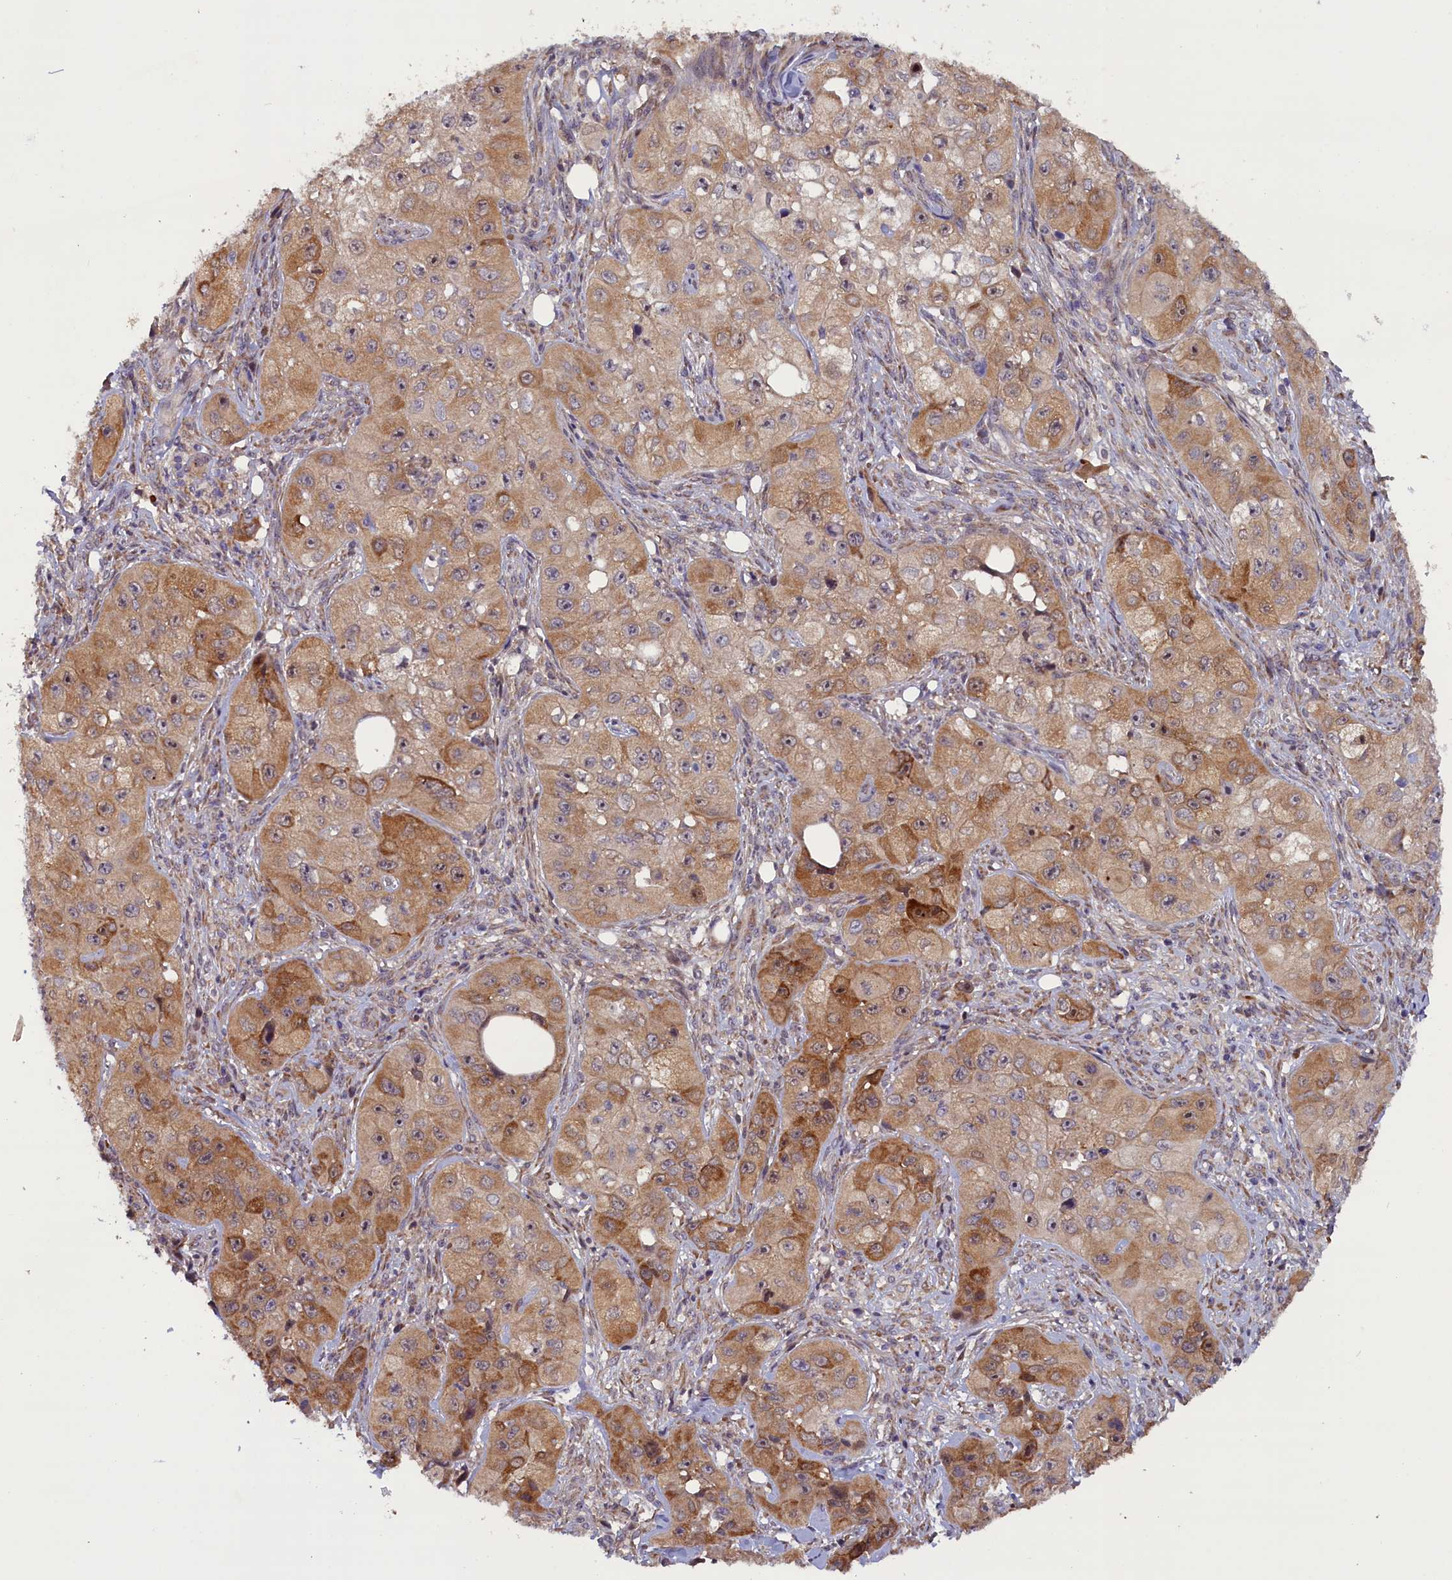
{"staining": {"intensity": "moderate", "quantity": ">75%", "location": "cytoplasmic/membranous"}, "tissue": "skin cancer", "cell_type": "Tumor cells", "image_type": "cancer", "snomed": [{"axis": "morphology", "description": "Squamous cell carcinoma, NOS"}, {"axis": "topography", "description": "Skin"}, {"axis": "topography", "description": "Subcutis"}], "caption": "Immunohistochemistry photomicrograph of squamous cell carcinoma (skin) stained for a protein (brown), which displays medium levels of moderate cytoplasmic/membranous staining in about >75% of tumor cells.", "gene": "CCDC9B", "patient": {"sex": "male", "age": 73}}